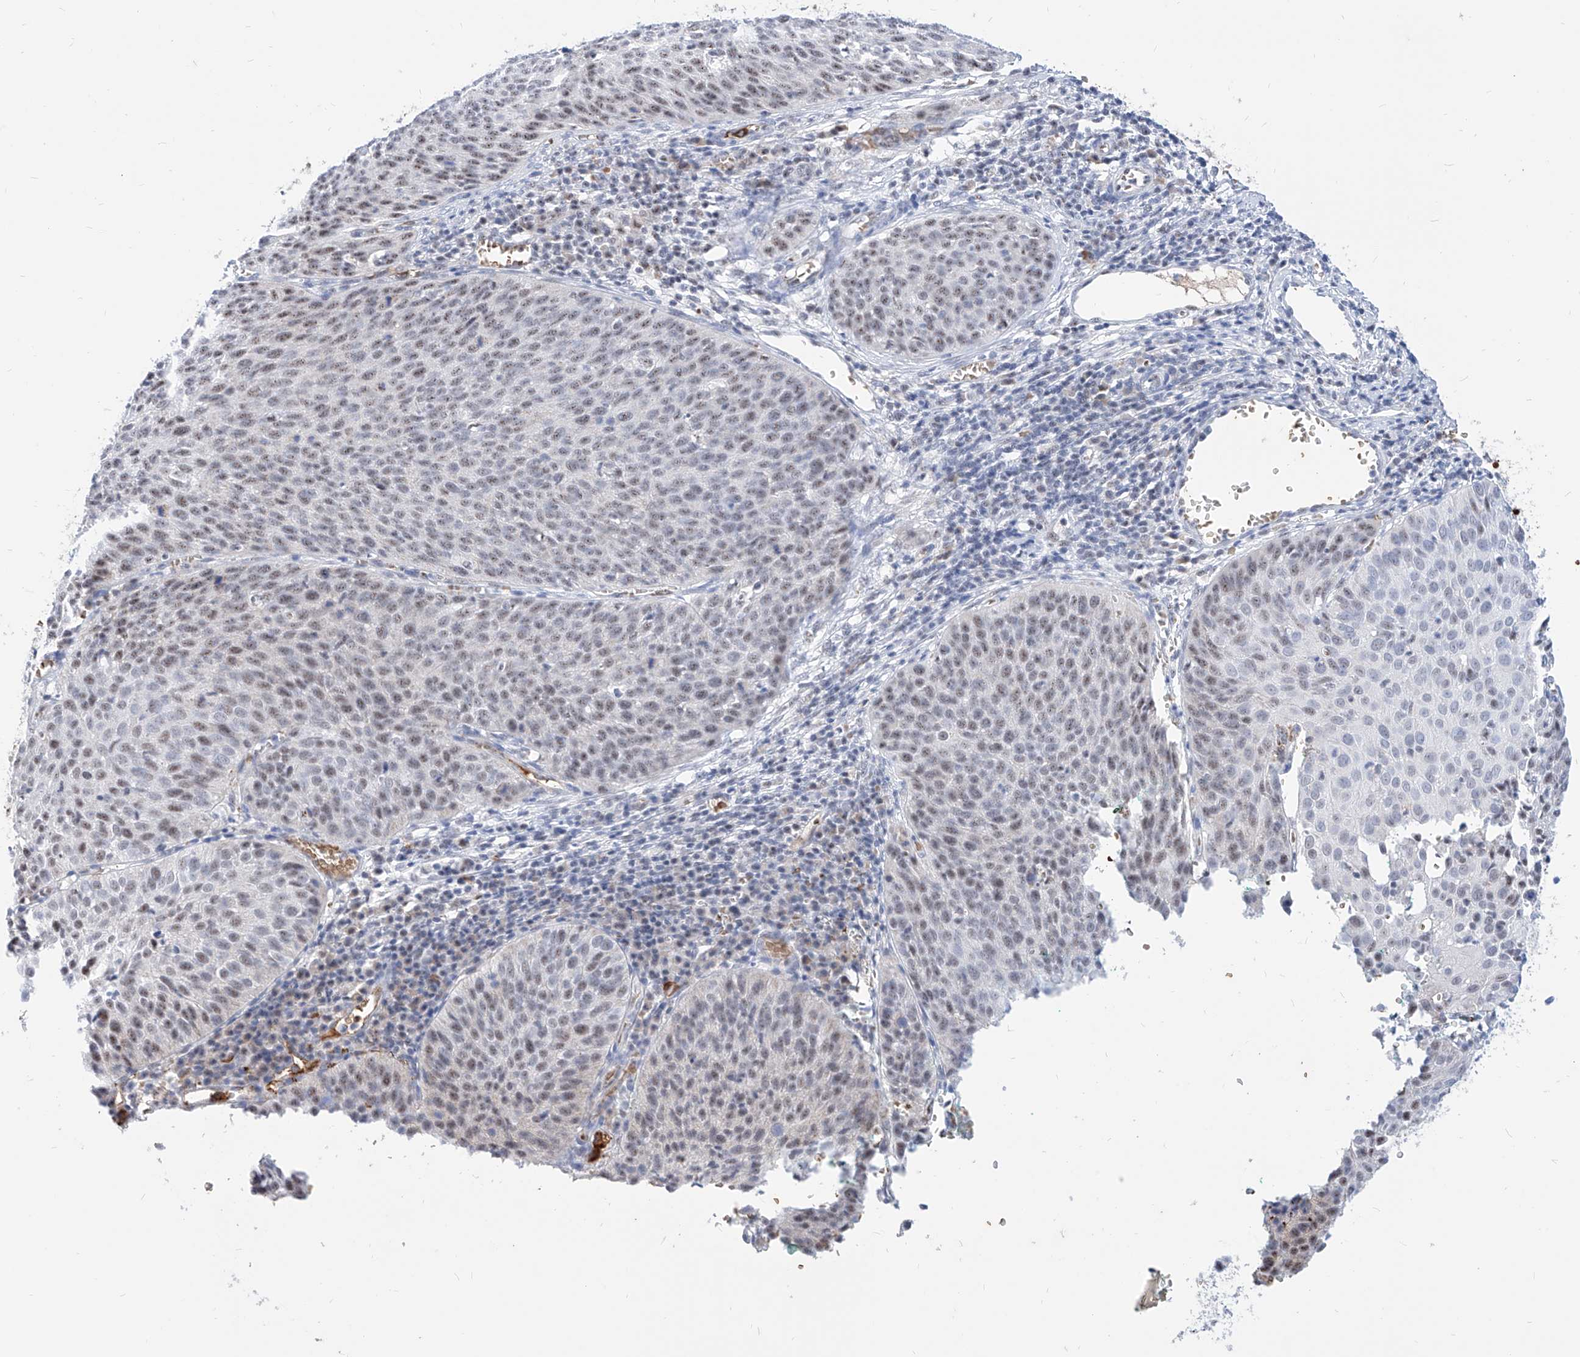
{"staining": {"intensity": "moderate", "quantity": ">75%", "location": "nuclear"}, "tissue": "cervical cancer", "cell_type": "Tumor cells", "image_type": "cancer", "snomed": [{"axis": "morphology", "description": "Squamous cell carcinoma, NOS"}, {"axis": "topography", "description": "Cervix"}], "caption": "Squamous cell carcinoma (cervical) tissue reveals moderate nuclear expression in about >75% of tumor cells, visualized by immunohistochemistry.", "gene": "ZFP42", "patient": {"sex": "female", "age": 38}}